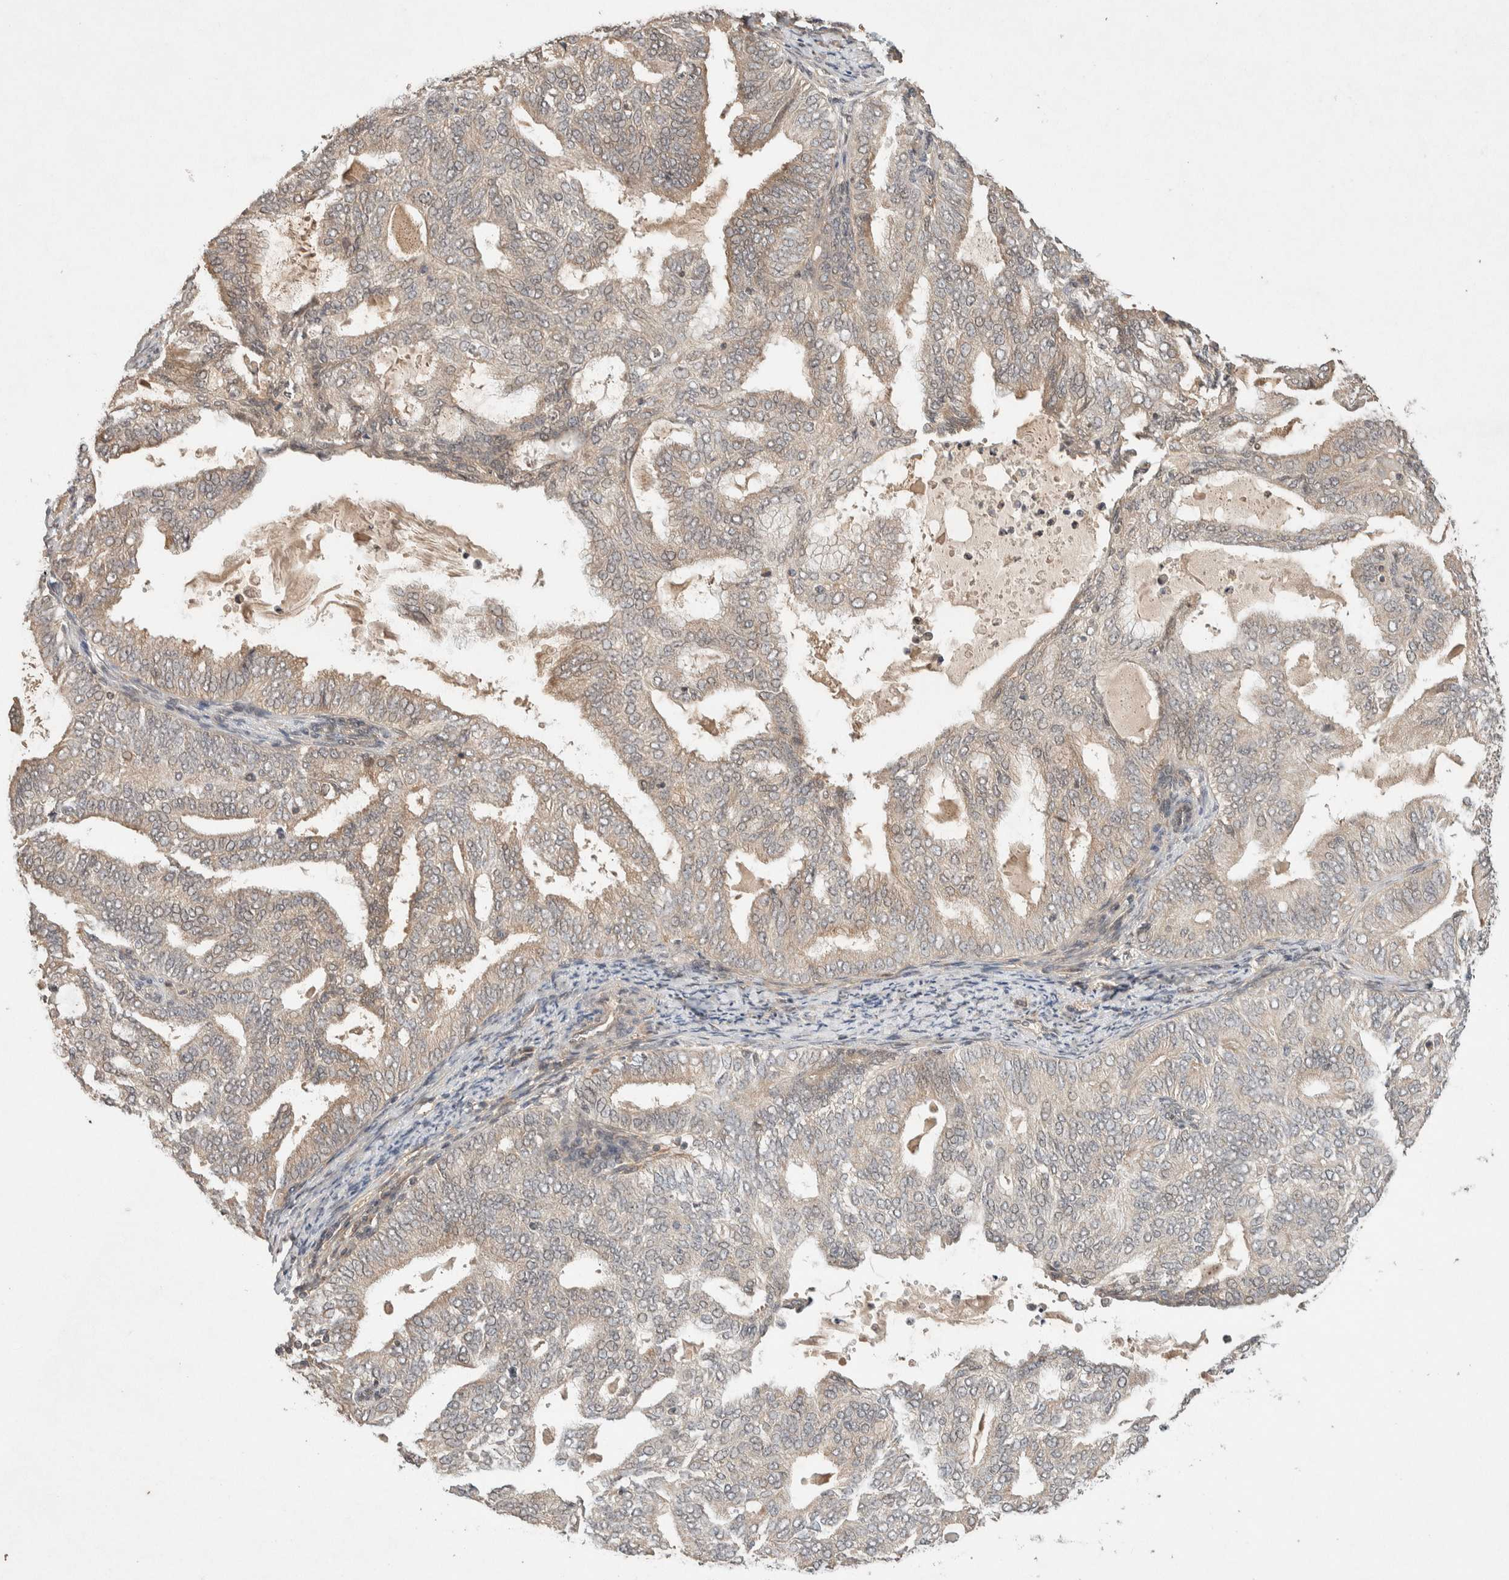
{"staining": {"intensity": "weak", "quantity": "25%-75%", "location": "cytoplasmic/membranous,nuclear"}, "tissue": "endometrial cancer", "cell_type": "Tumor cells", "image_type": "cancer", "snomed": [{"axis": "morphology", "description": "Adenocarcinoma, NOS"}, {"axis": "topography", "description": "Endometrium"}], "caption": "This micrograph exhibits IHC staining of human endometrial adenocarcinoma, with low weak cytoplasmic/membranous and nuclear staining in approximately 25%-75% of tumor cells.", "gene": "THRA", "patient": {"sex": "female", "age": 58}}